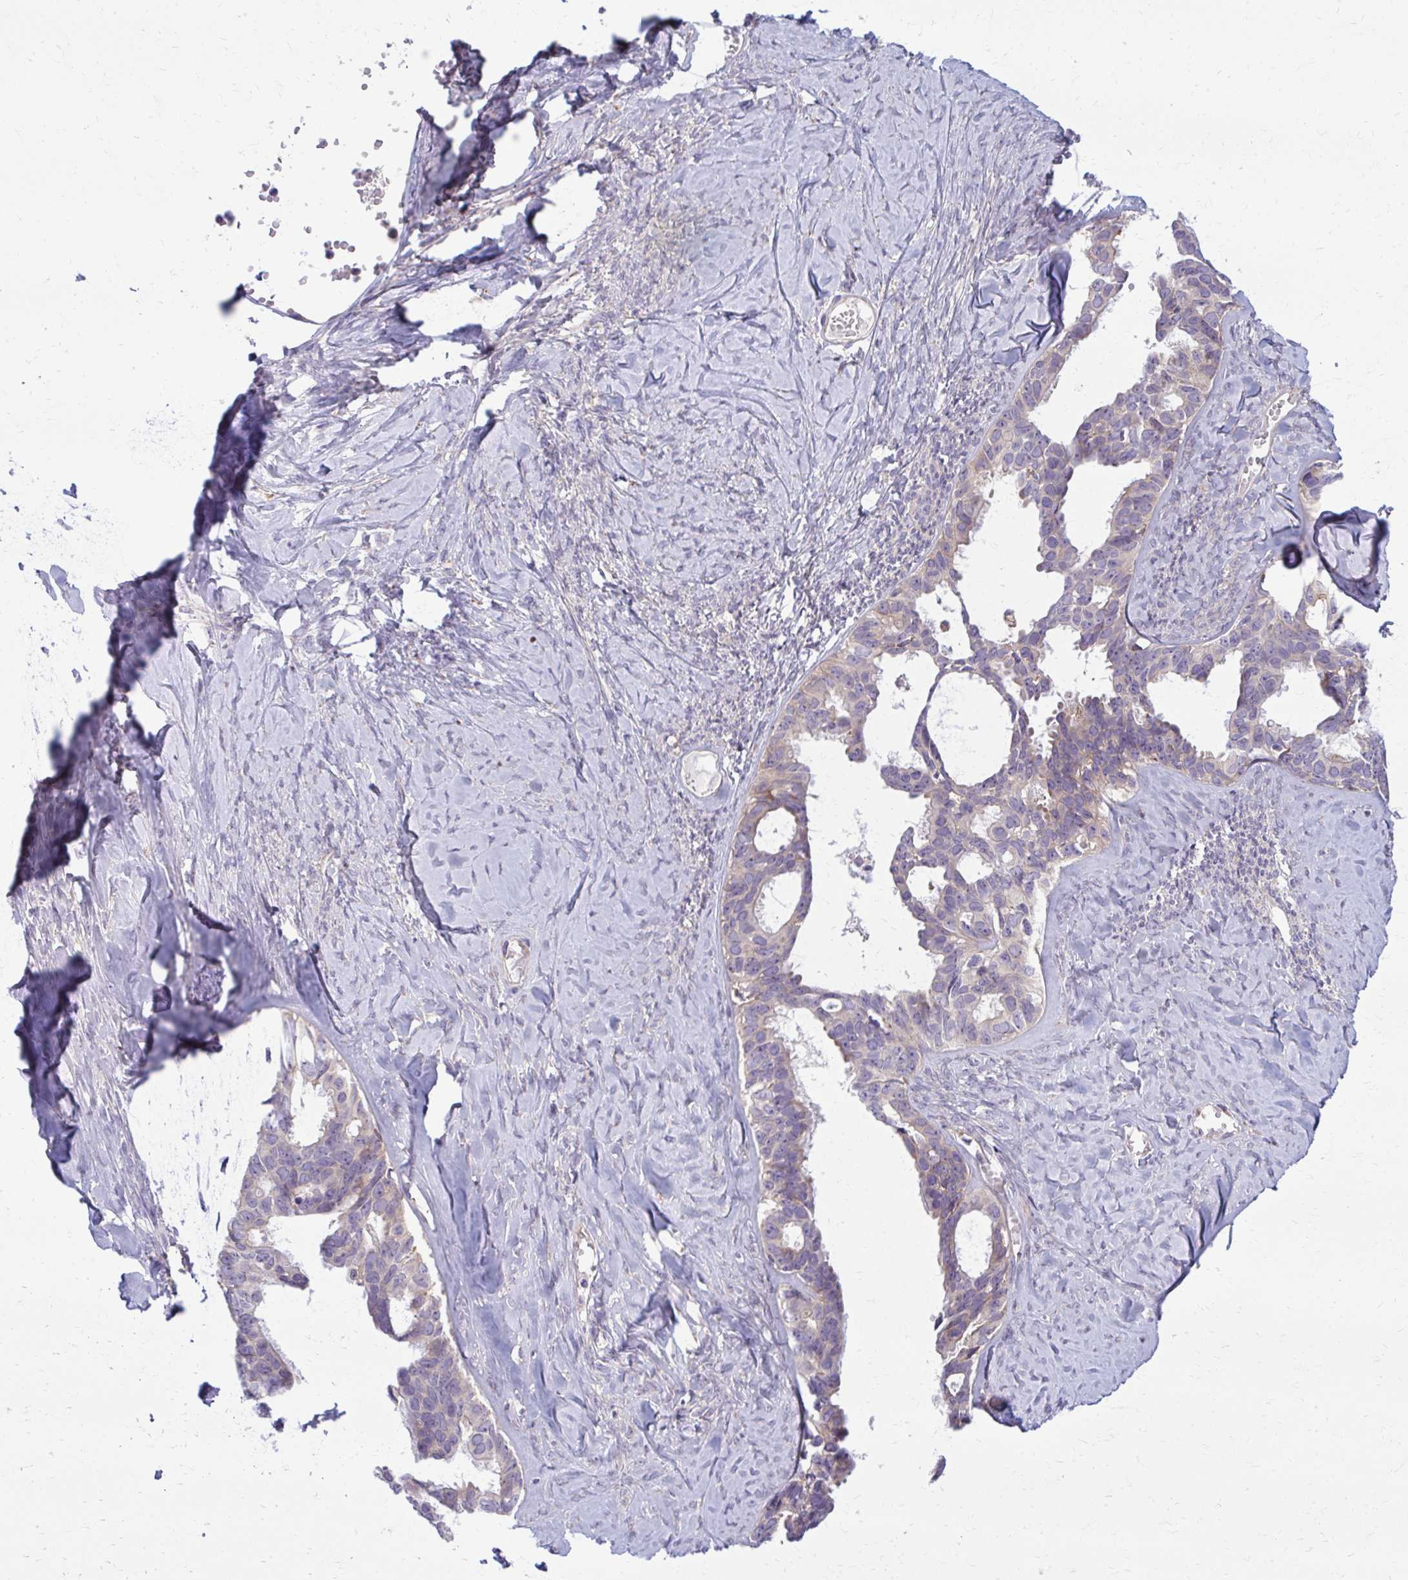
{"staining": {"intensity": "moderate", "quantity": "25%-75%", "location": "cytoplasmic/membranous"}, "tissue": "ovarian cancer", "cell_type": "Tumor cells", "image_type": "cancer", "snomed": [{"axis": "morphology", "description": "Cystadenocarcinoma, serous, NOS"}, {"axis": "topography", "description": "Ovary"}], "caption": "A medium amount of moderate cytoplasmic/membranous staining is present in about 25%-75% of tumor cells in serous cystadenocarcinoma (ovarian) tissue.", "gene": "CEMP1", "patient": {"sex": "female", "age": 69}}